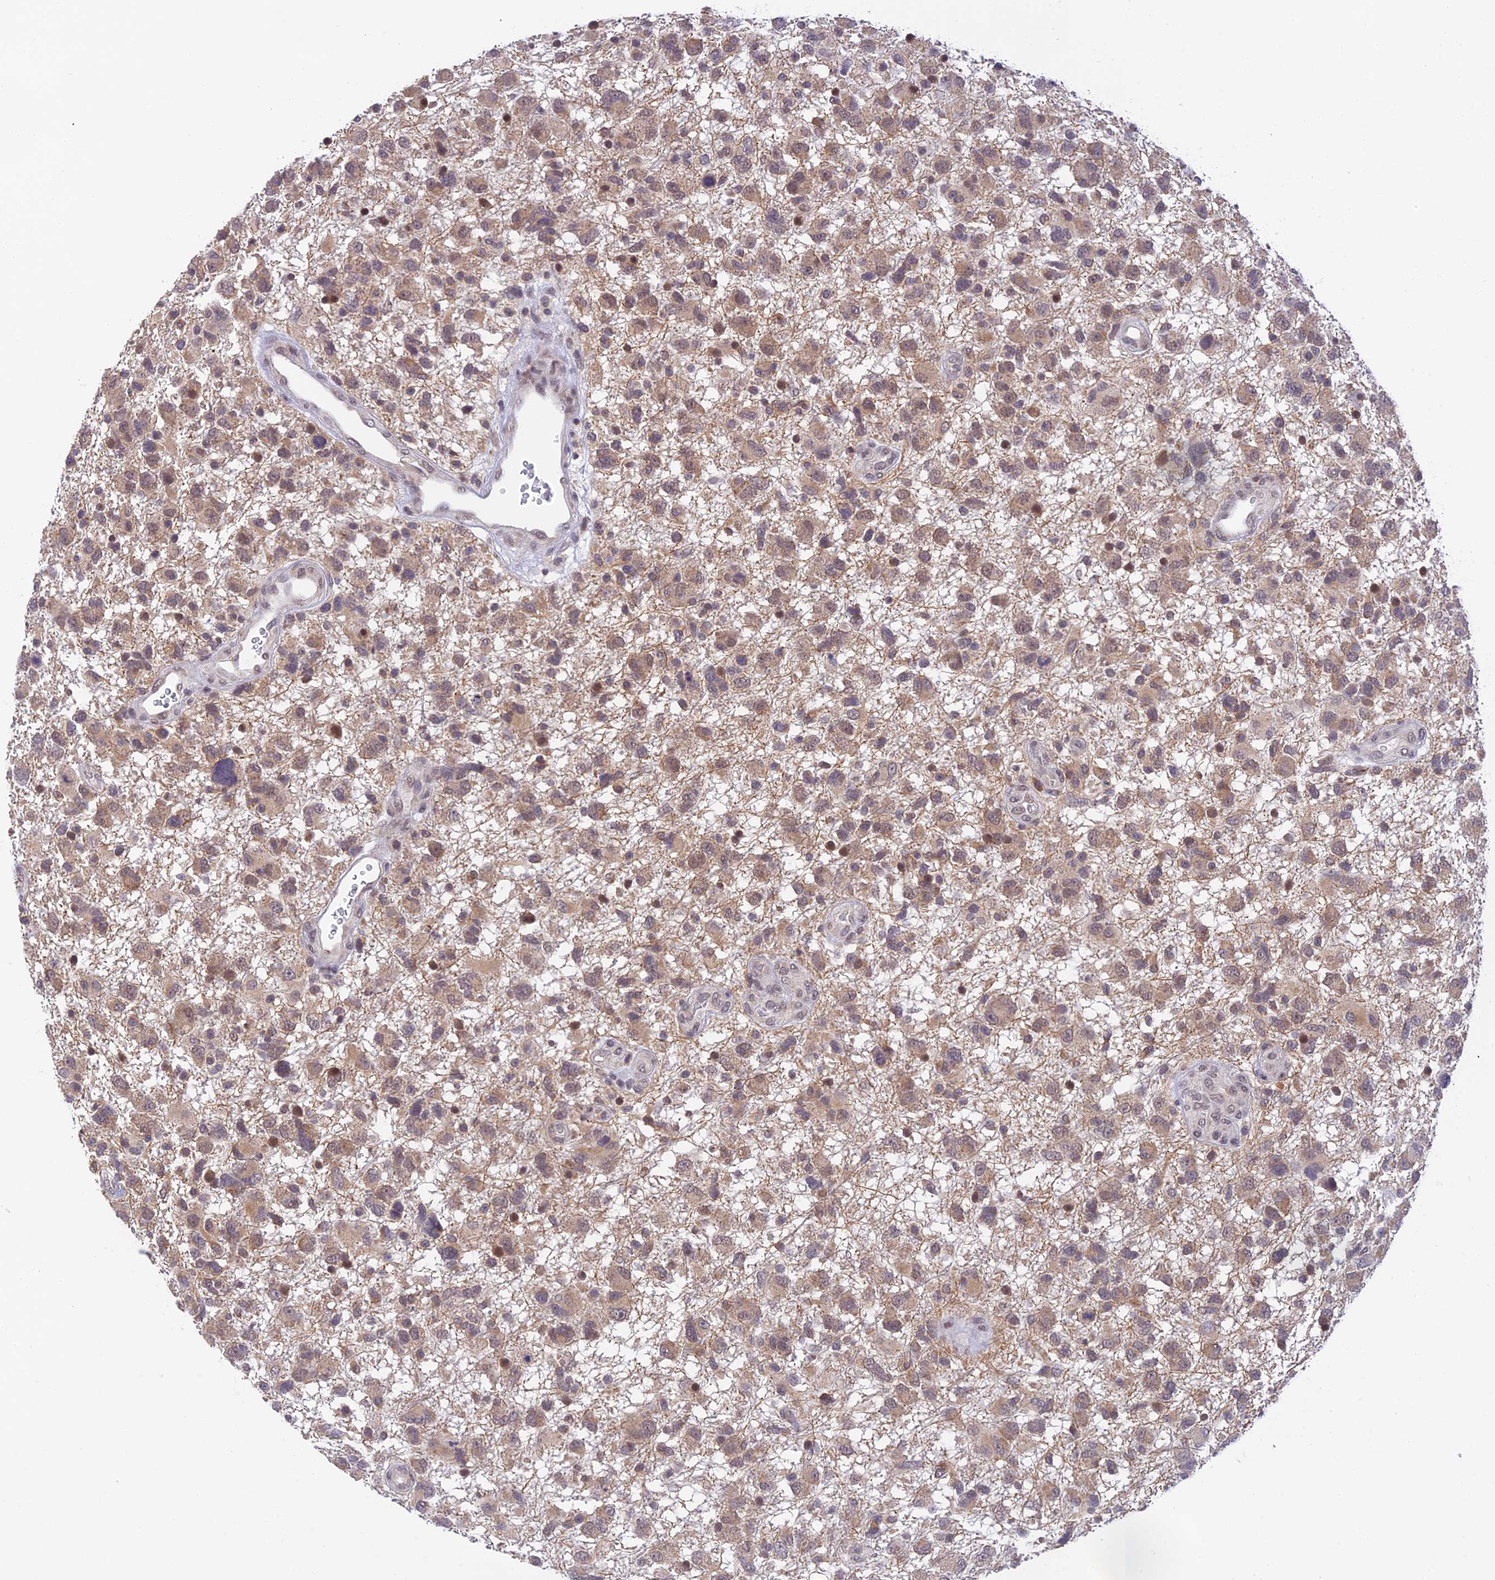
{"staining": {"intensity": "weak", "quantity": ">75%", "location": "cytoplasmic/membranous"}, "tissue": "glioma", "cell_type": "Tumor cells", "image_type": "cancer", "snomed": [{"axis": "morphology", "description": "Glioma, malignant, High grade"}, {"axis": "topography", "description": "Brain"}], "caption": "Human glioma stained with a protein marker demonstrates weak staining in tumor cells.", "gene": "PEX16", "patient": {"sex": "male", "age": 61}}